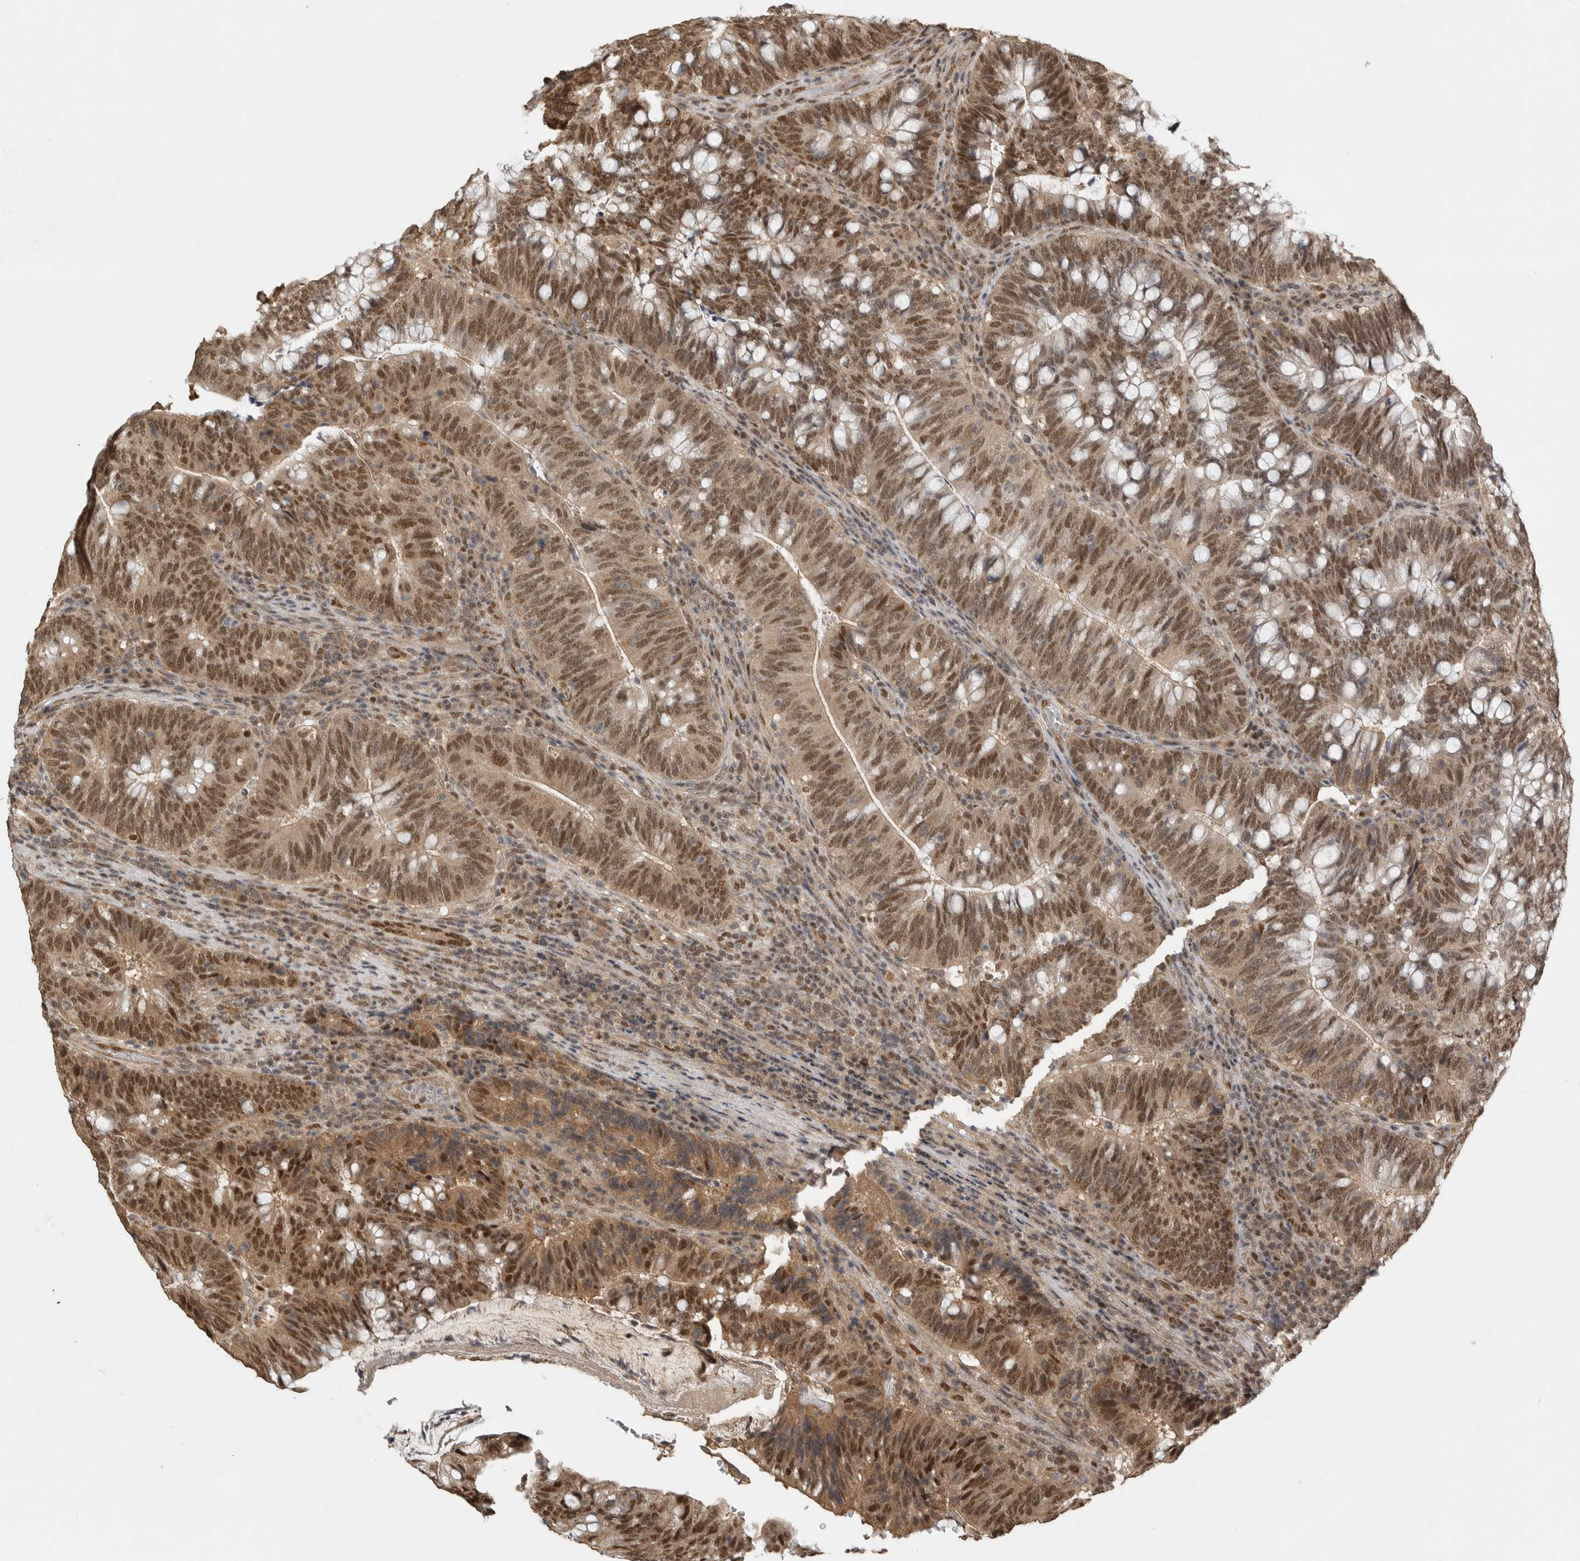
{"staining": {"intensity": "moderate", "quantity": ">75%", "location": "cytoplasmic/membranous,nuclear"}, "tissue": "colorectal cancer", "cell_type": "Tumor cells", "image_type": "cancer", "snomed": [{"axis": "morphology", "description": "Adenocarcinoma, NOS"}, {"axis": "topography", "description": "Colon"}], "caption": "Brown immunohistochemical staining in colorectal cancer displays moderate cytoplasmic/membranous and nuclear positivity in approximately >75% of tumor cells.", "gene": "DFFA", "patient": {"sex": "female", "age": 66}}